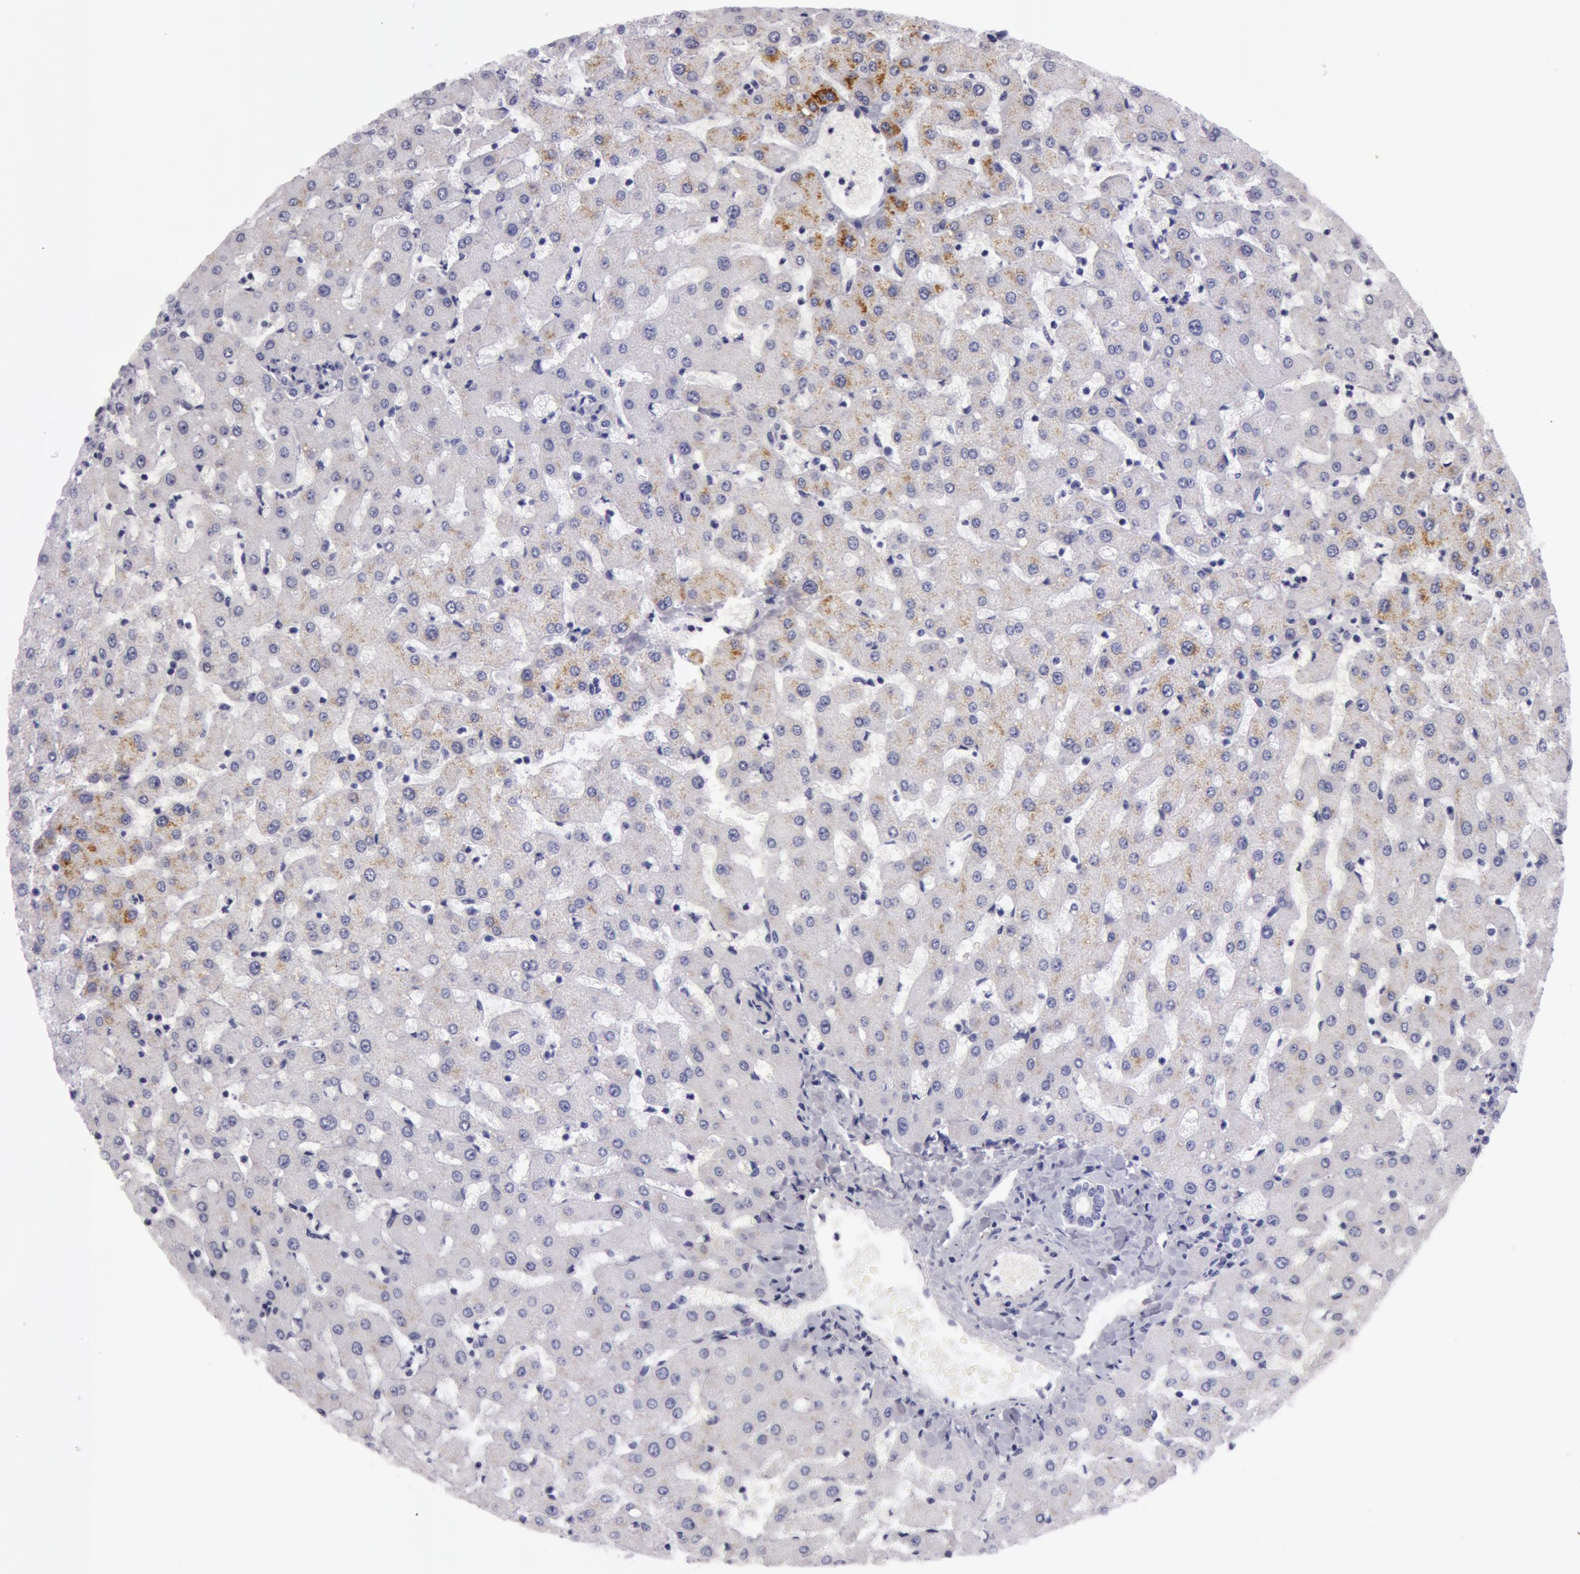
{"staining": {"intensity": "negative", "quantity": "none", "location": "none"}, "tissue": "liver", "cell_type": "Cholangiocytes", "image_type": "normal", "snomed": [{"axis": "morphology", "description": "Normal tissue, NOS"}, {"axis": "topography", "description": "Liver"}], "caption": "This is an immunohistochemistry image of benign liver. There is no expression in cholangiocytes.", "gene": "AMACR", "patient": {"sex": "female", "age": 27}}